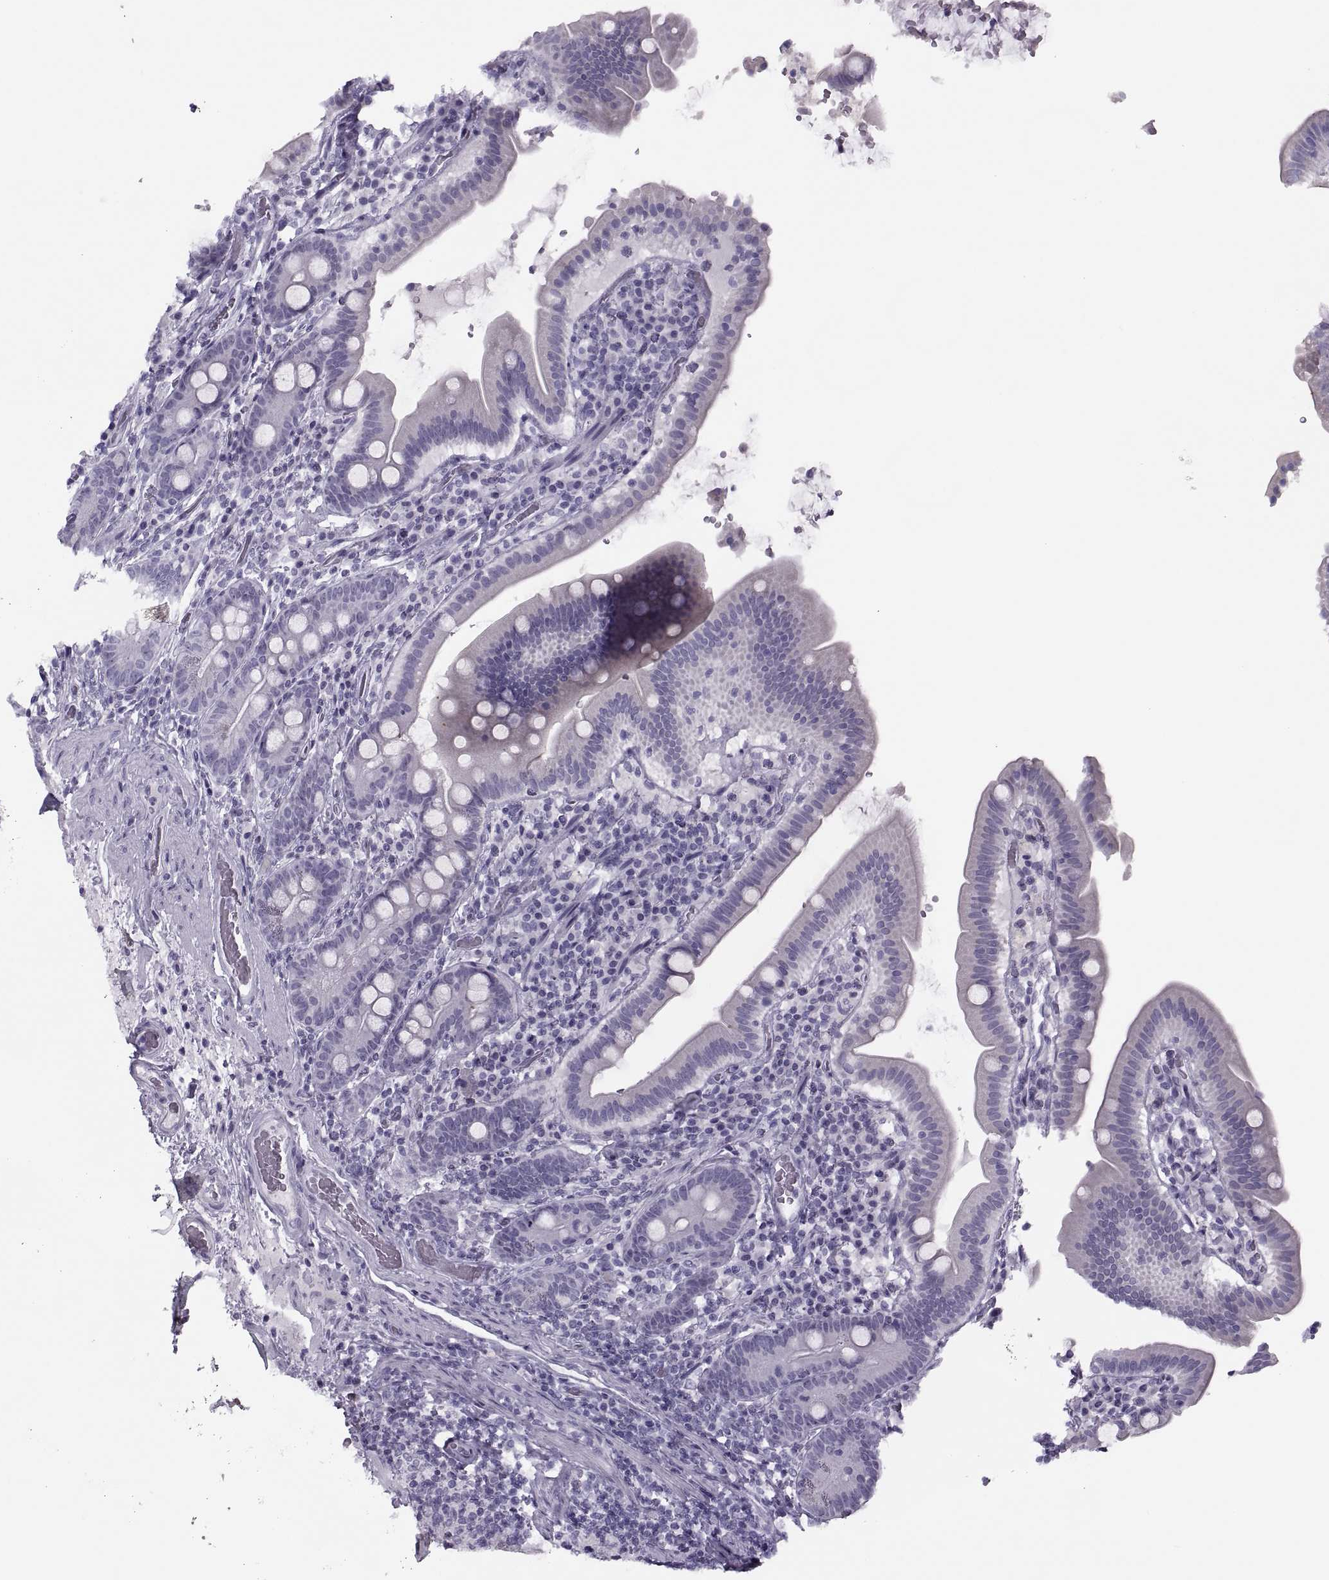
{"staining": {"intensity": "negative", "quantity": "none", "location": "none"}, "tissue": "small intestine", "cell_type": "Glandular cells", "image_type": "normal", "snomed": [{"axis": "morphology", "description": "Normal tissue, NOS"}, {"axis": "topography", "description": "Small intestine"}], "caption": "Glandular cells are negative for protein expression in benign human small intestine. (DAB (3,3'-diaminobenzidine) IHC, high magnification).", "gene": "FAM24A", "patient": {"sex": "male", "age": 26}}